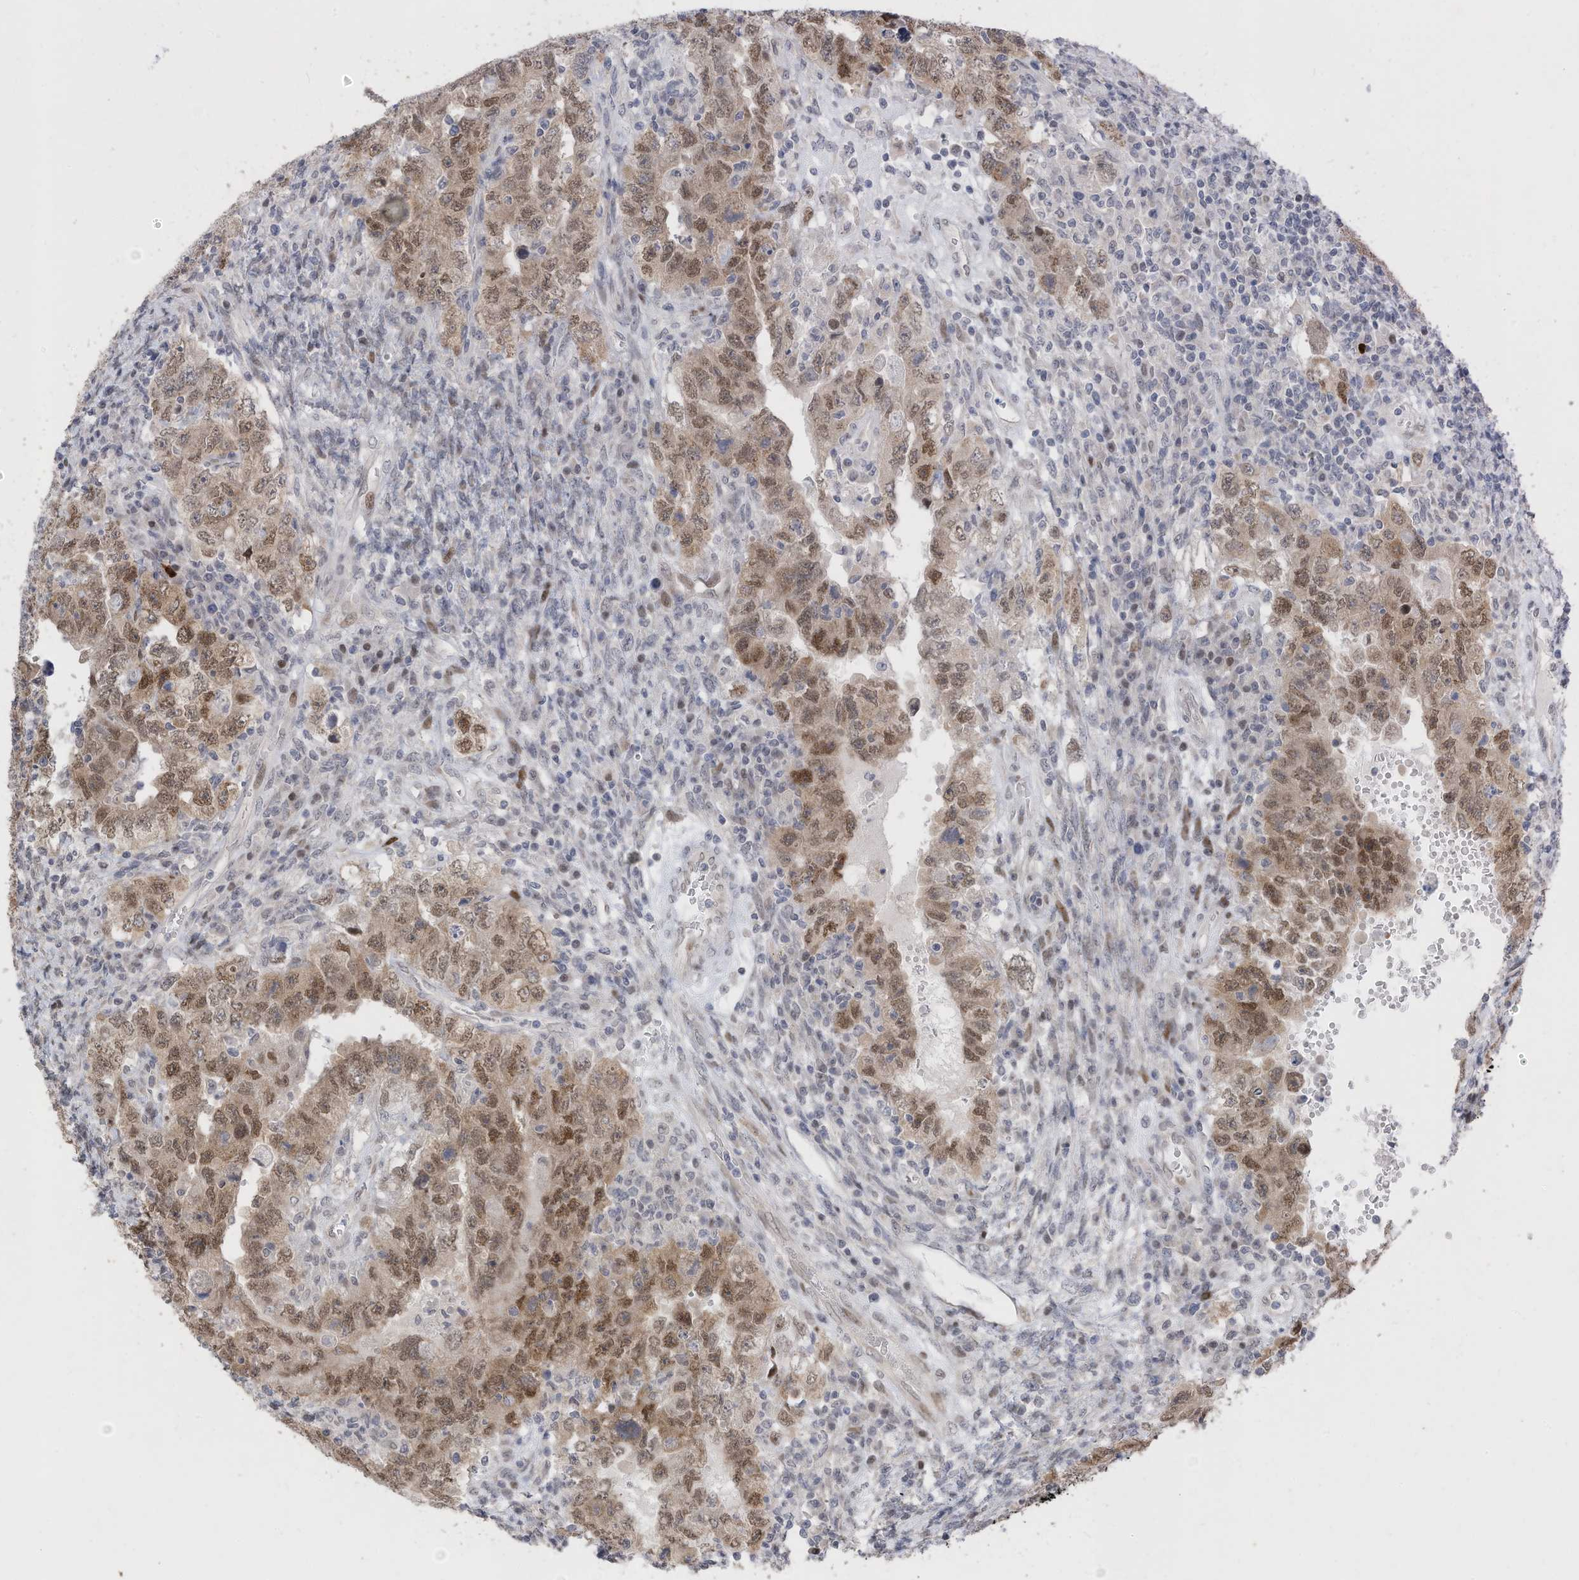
{"staining": {"intensity": "moderate", "quantity": ">75%", "location": "nuclear"}, "tissue": "testis cancer", "cell_type": "Tumor cells", "image_type": "cancer", "snomed": [{"axis": "morphology", "description": "Carcinoma, Embryonal, NOS"}, {"axis": "topography", "description": "Testis"}], "caption": "Approximately >75% of tumor cells in human testis cancer demonstrate moderate nuclear protein expression as visualized by brown immunohistochemical staining.", "gene": "RABL3", "patient": {"sex": "male", "age": 26}}